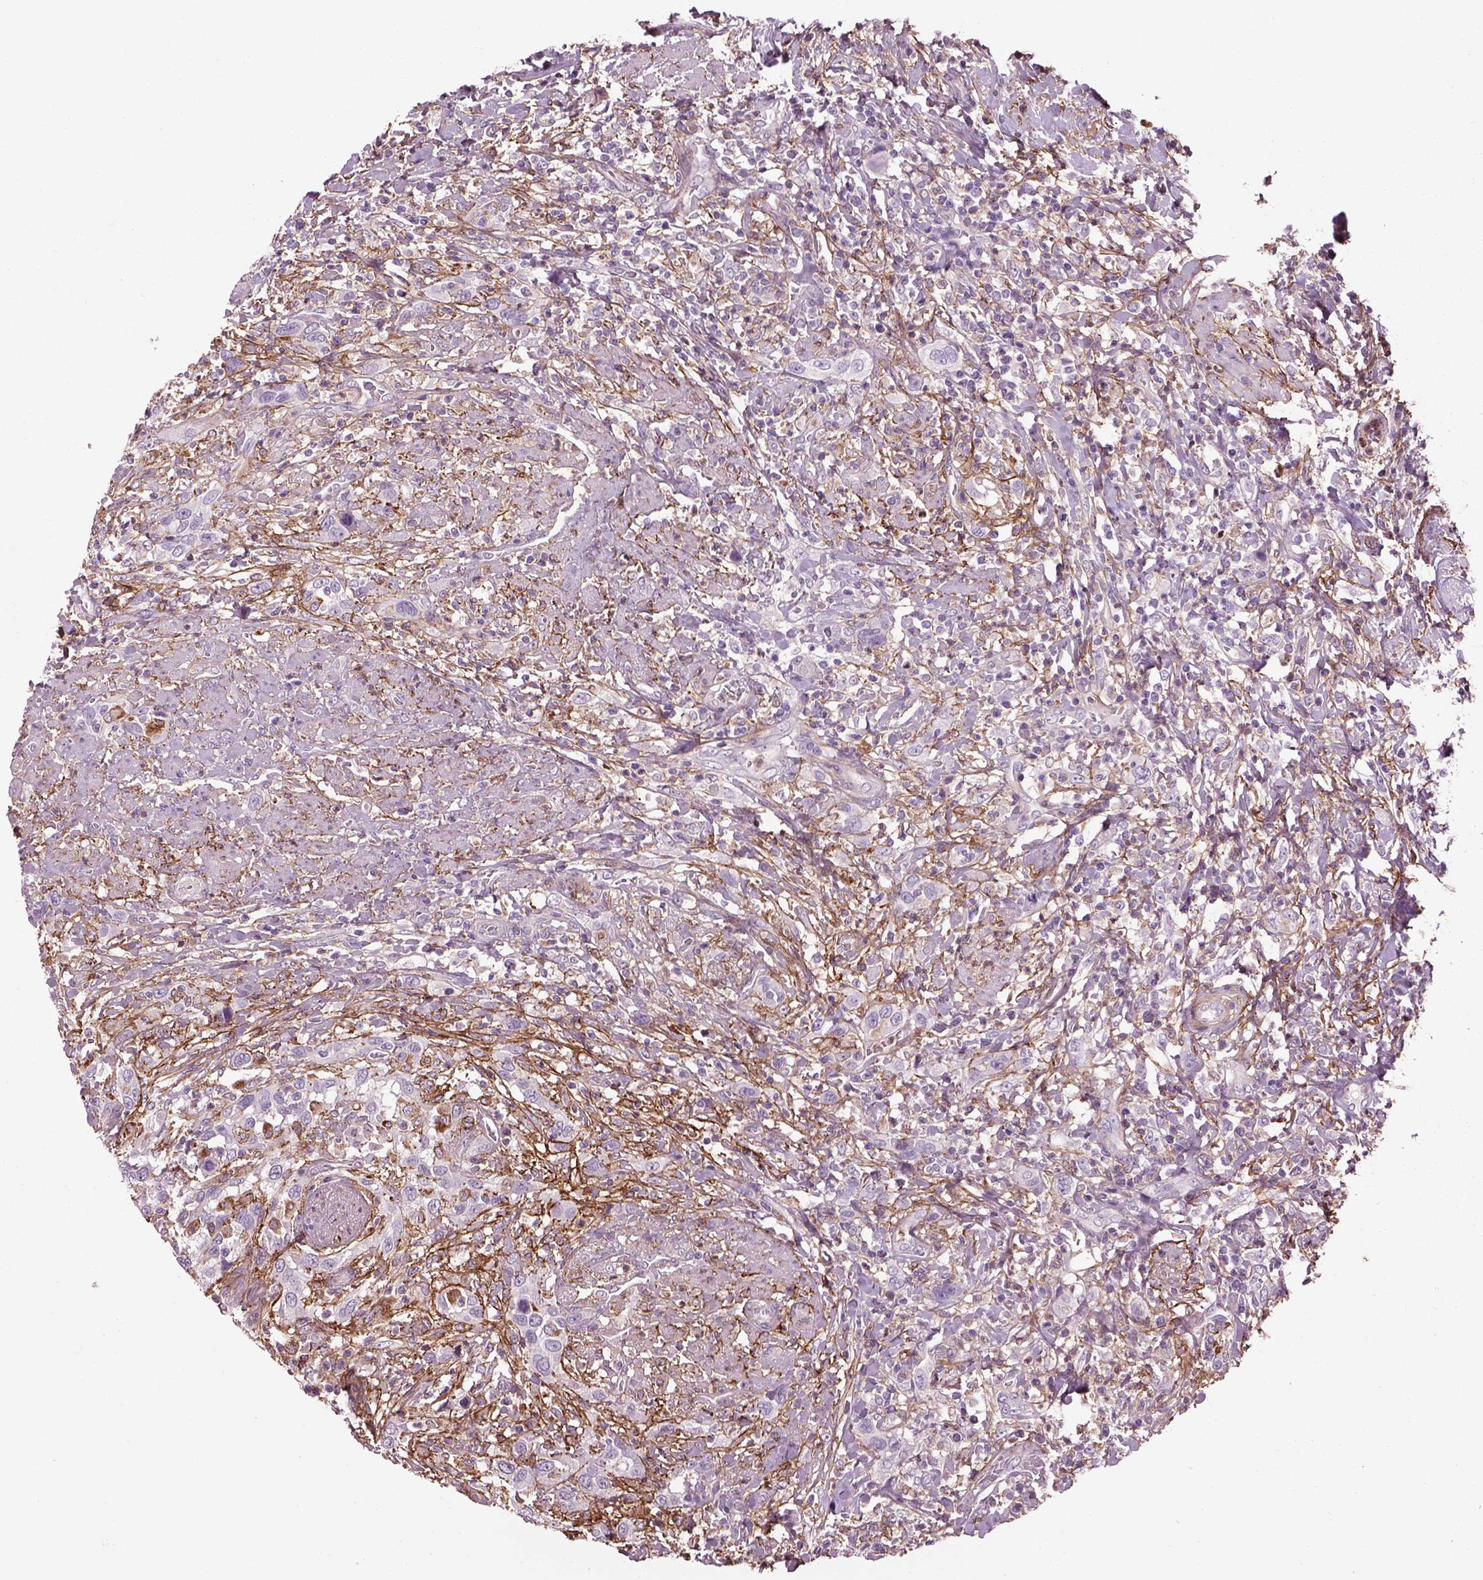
{"staining": {"intensity": "negative", "quantity": "none", "location": "none"}, "tissue": "urothelial cancer", "cell_type": "Tumor cells", "image_type": "cancer", "snomed": [{"axis": "morphology", "description": "Urothelial carcinoma, NOS"}, {"axis": "morphology", "description": "Urothelial carcinoma, High grade"}, {"axis": "topography", "description": "Urinary bladder"}], "caption": "Immunohistochemical staining of urothelial cancer demonstrates no significant staining in tumor cells. The staining was performed using DAB to visualize the protein expression in brown, while the nuclei were stained in blue with hematoxylin (Magnification: 20x).", "gene": "EMILIN2", "patient": {"sex": "female", "age": 64}}